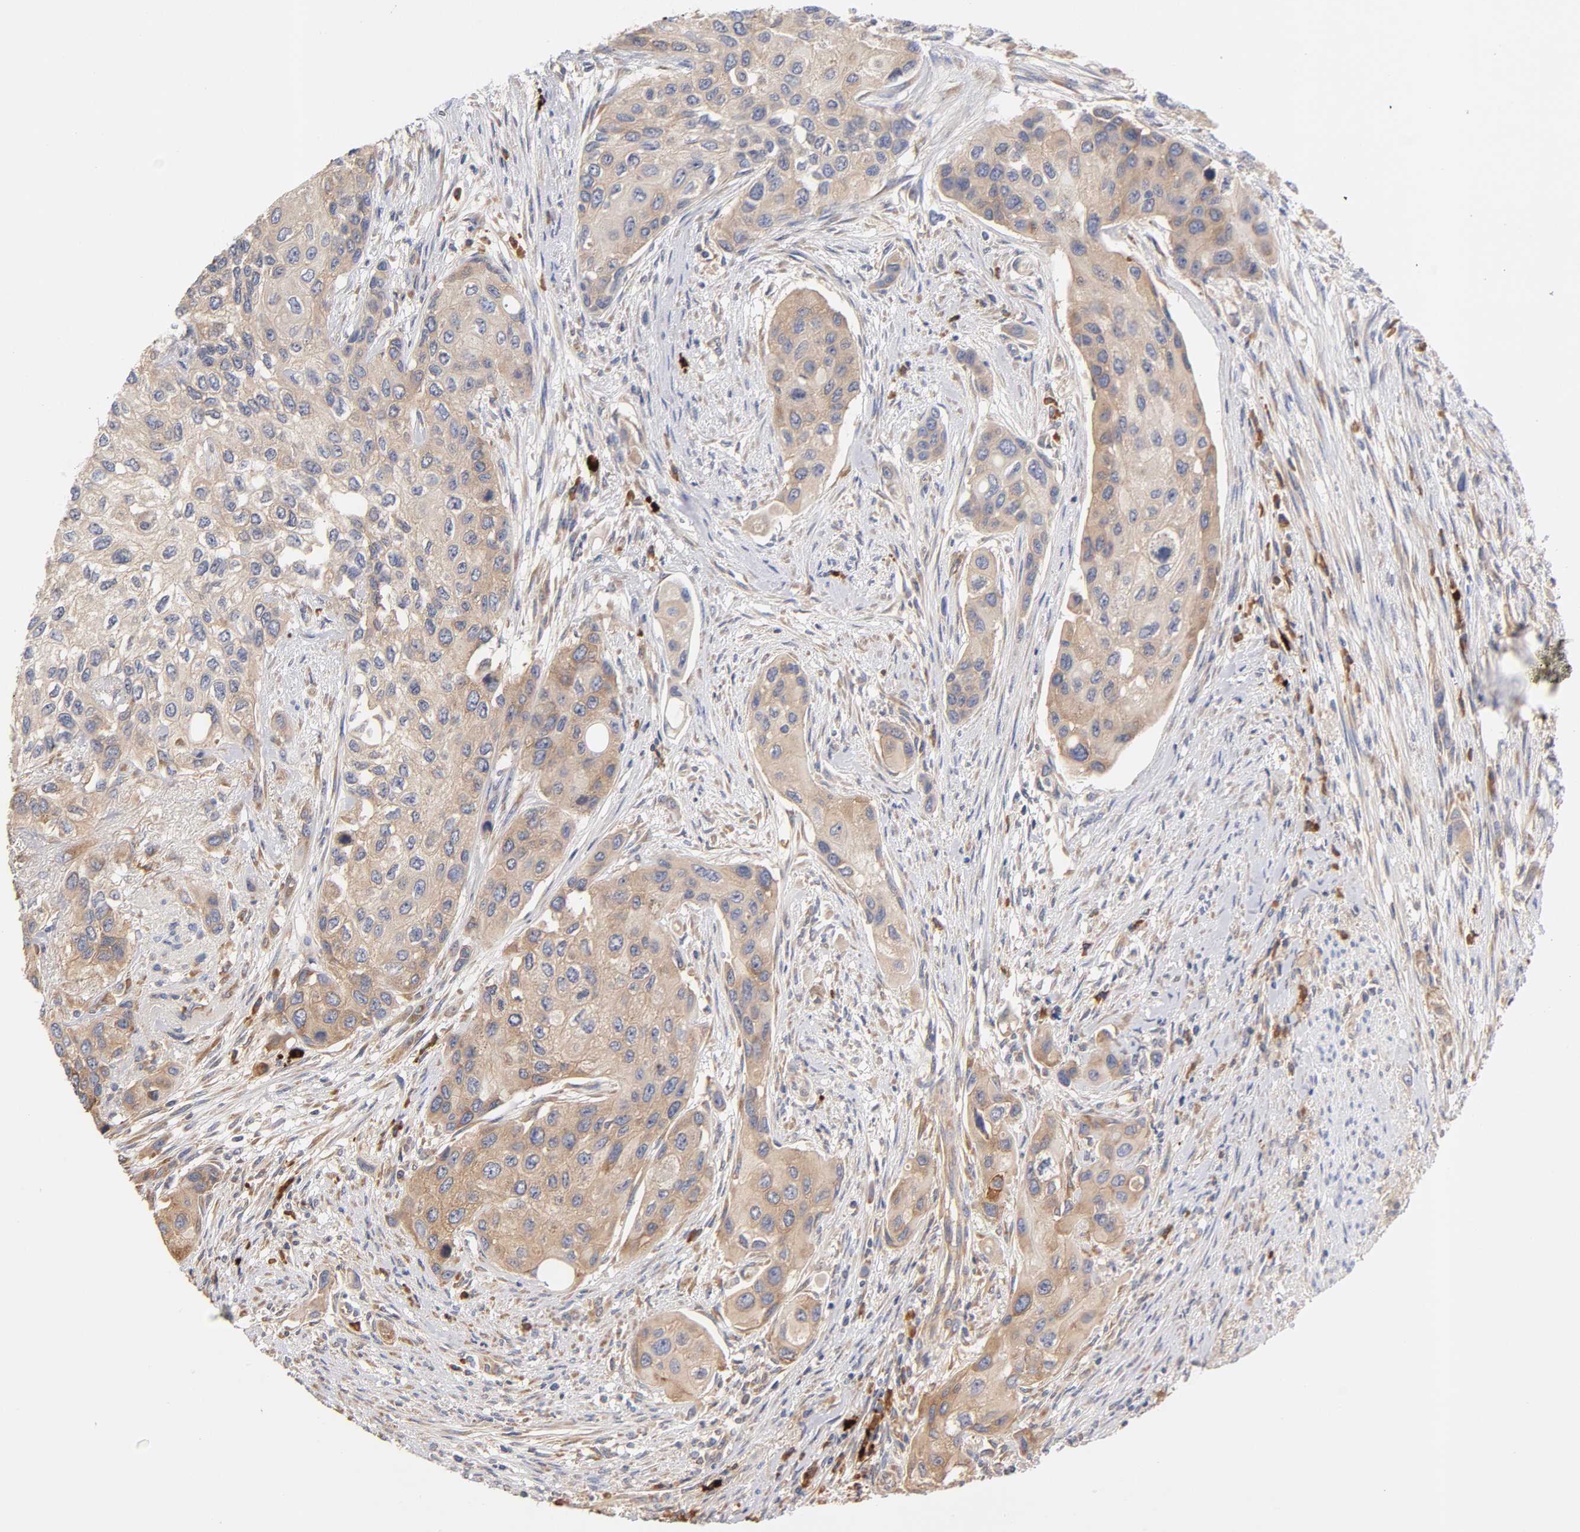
{"staining": {"intensity": "moderate", "quantity": ">75%", "location": "cytoplasmic/membranous"}, "tissue": "urothelial cancer", "cell_type": "Tumor cells", "image_type": "cancer", "snomed": [{"axis": "morphology", "description": "Urothelial carcinoma, High grade"}, {"axis": "topography", "description": "Urinary bladder"}], "caption": "Moderate cytoplasmic/membranous protein staining is seen in about >75% of tumor cells in urothelial carcinoma (high-grade).", "gene": "RPS29", "patient": {"sex": "female", "age": 56}}